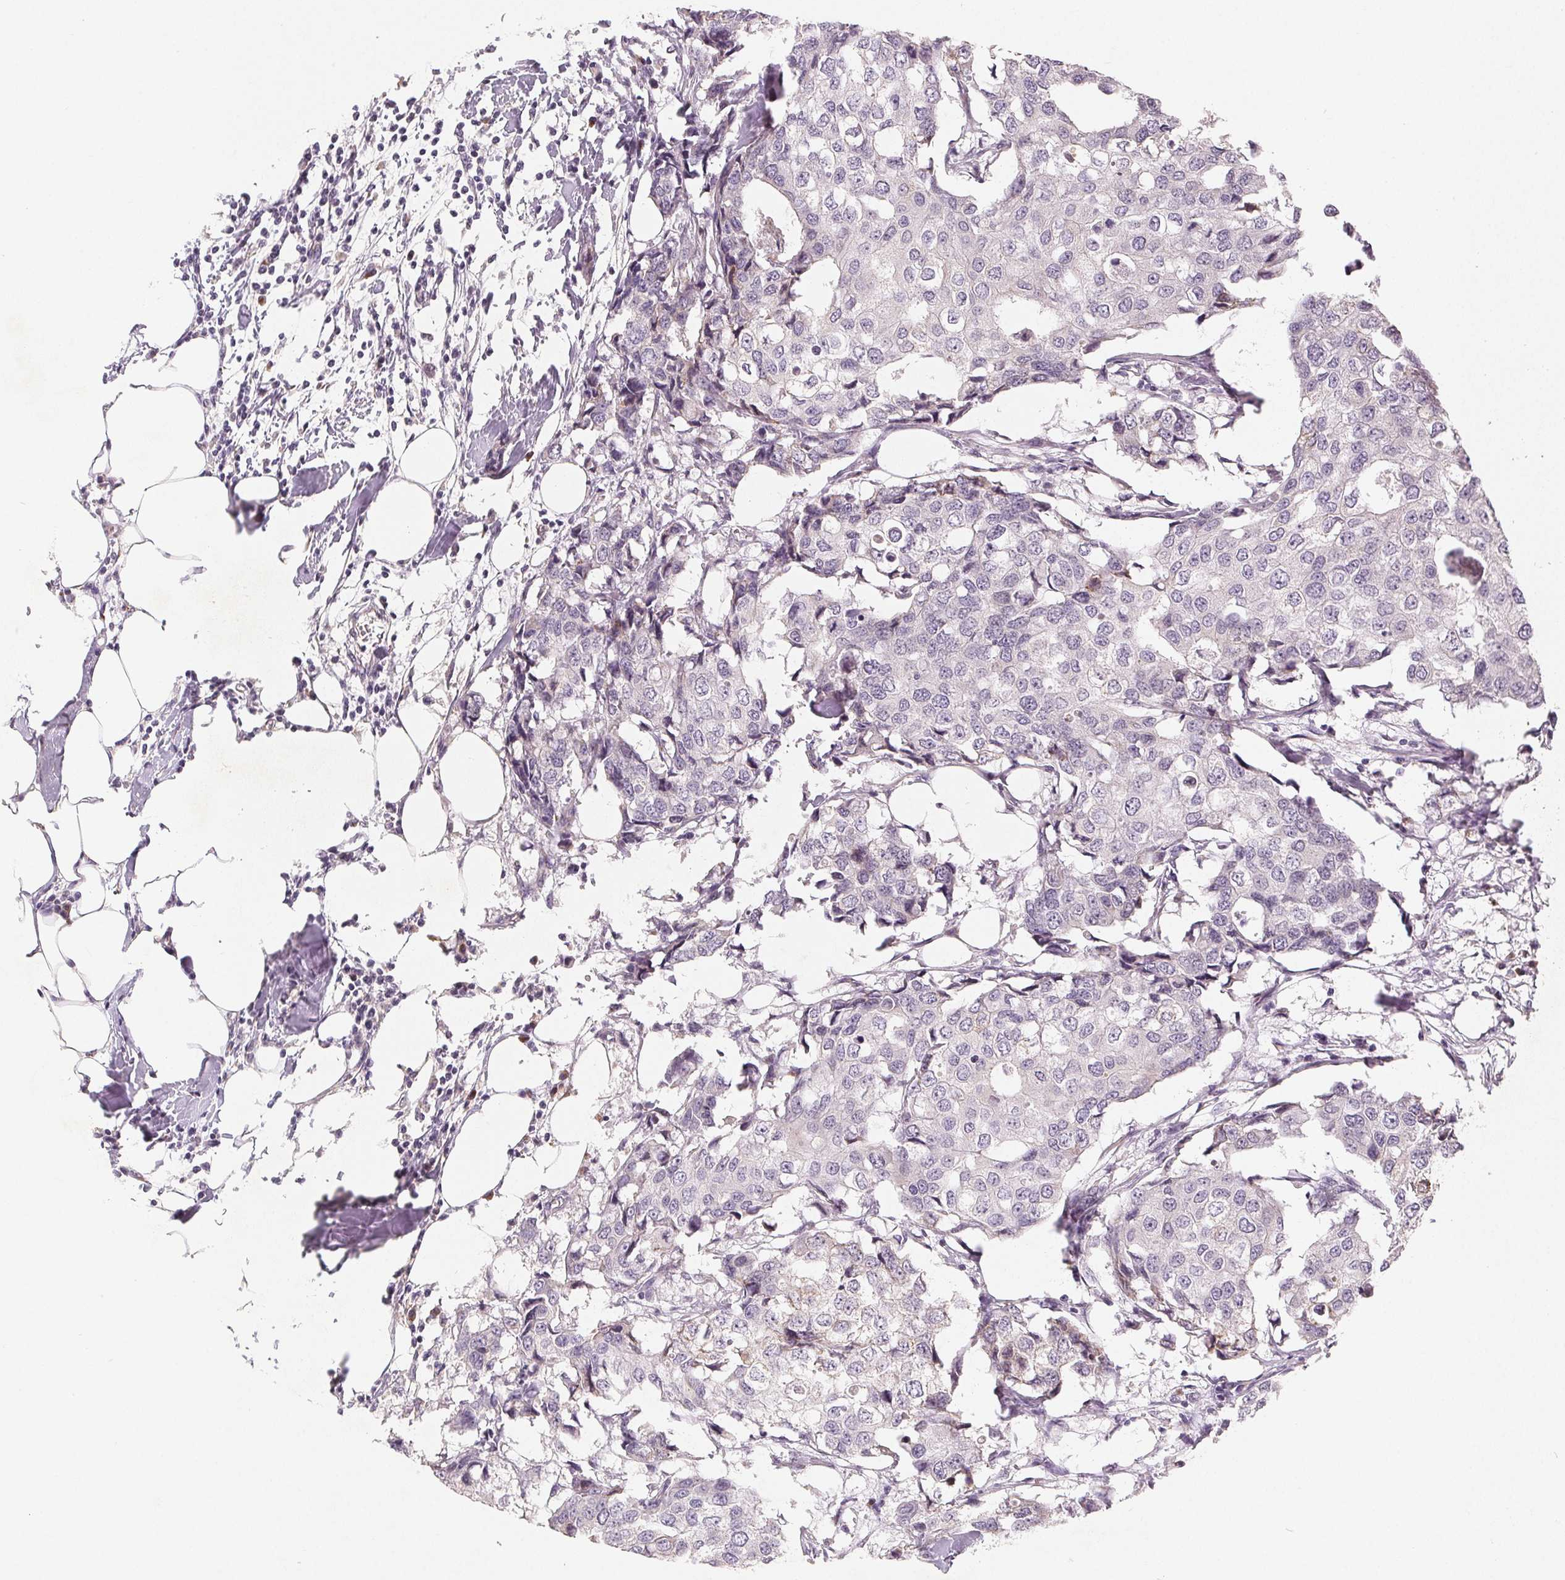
{"staining": {"intensity": "negative", "quantity": "none", "location": "none"}, "tissue": "breast cancer", "cell_type": "Tumor cells", "image_type": "cancer", "snomed": [{"axis": "morphology", "description": "Duct carcinoma"}, {"axis": "topography", "description": "Breast"}], "caption": "There is no significant expression in tumor cells of invasive ductal carcinoma (breast).", "gene": "TMSB15B", "patient": {"sex": "female", "age": 27}}